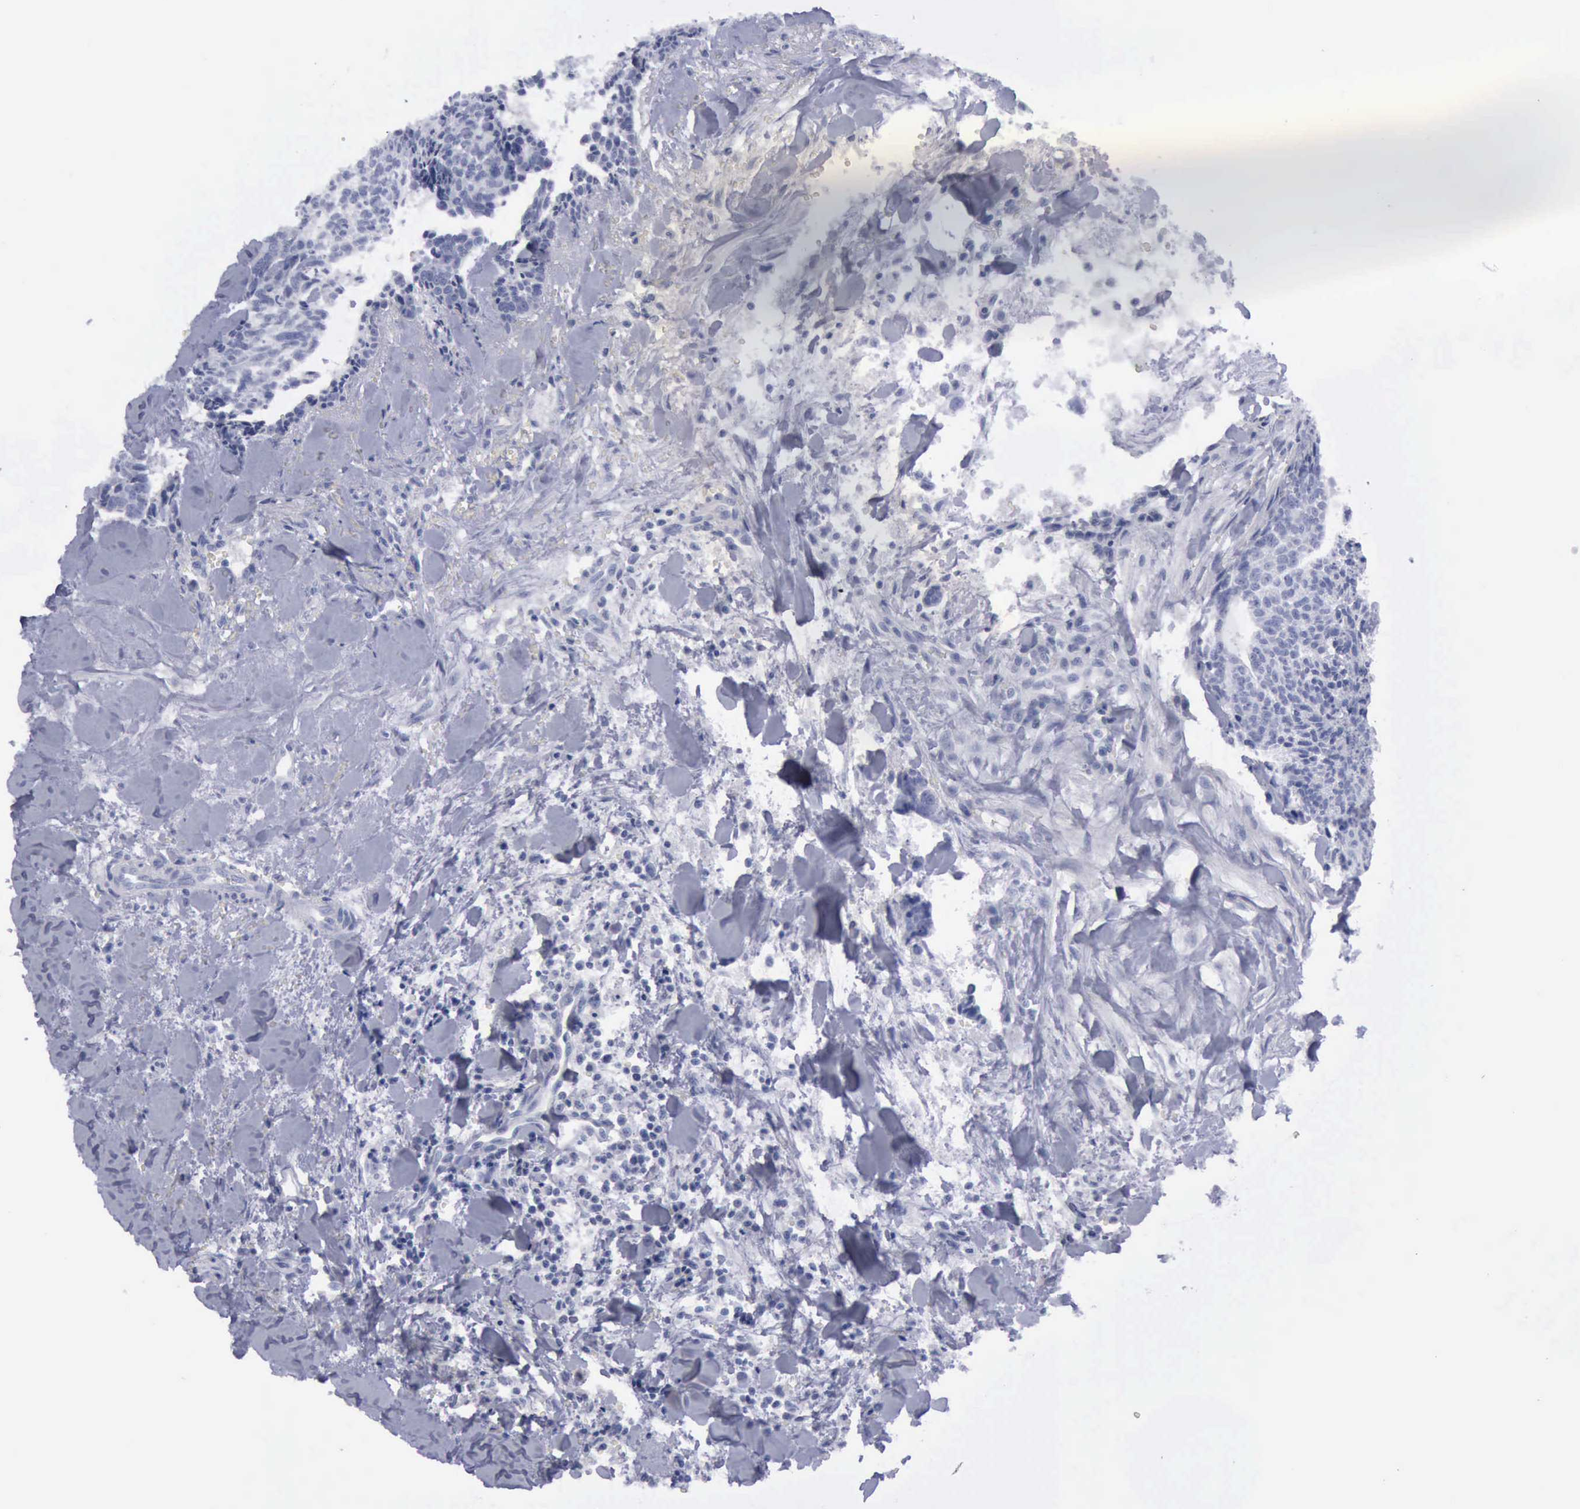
{"staining": {"intensity": "negative", "quantity": "none", "location": "none"}, "tissue": "head and neck cancer", "cell_type": "Tumor cells", "image_type": "cancer", "snomed": [{"axis": "morphology", "description": "Squamous cell carcinoma, NOS"}, {"axis": "topography", "description": "Salivary gland"}, {"axis": "topography", "description": "Head-Neck"}], "caption": "Tumor cells show no significant protein staining in head and neck cancer (squamous cell carcinoma).", "gene": "KRT13", "patient": {"sex": "male", "age": 70}}